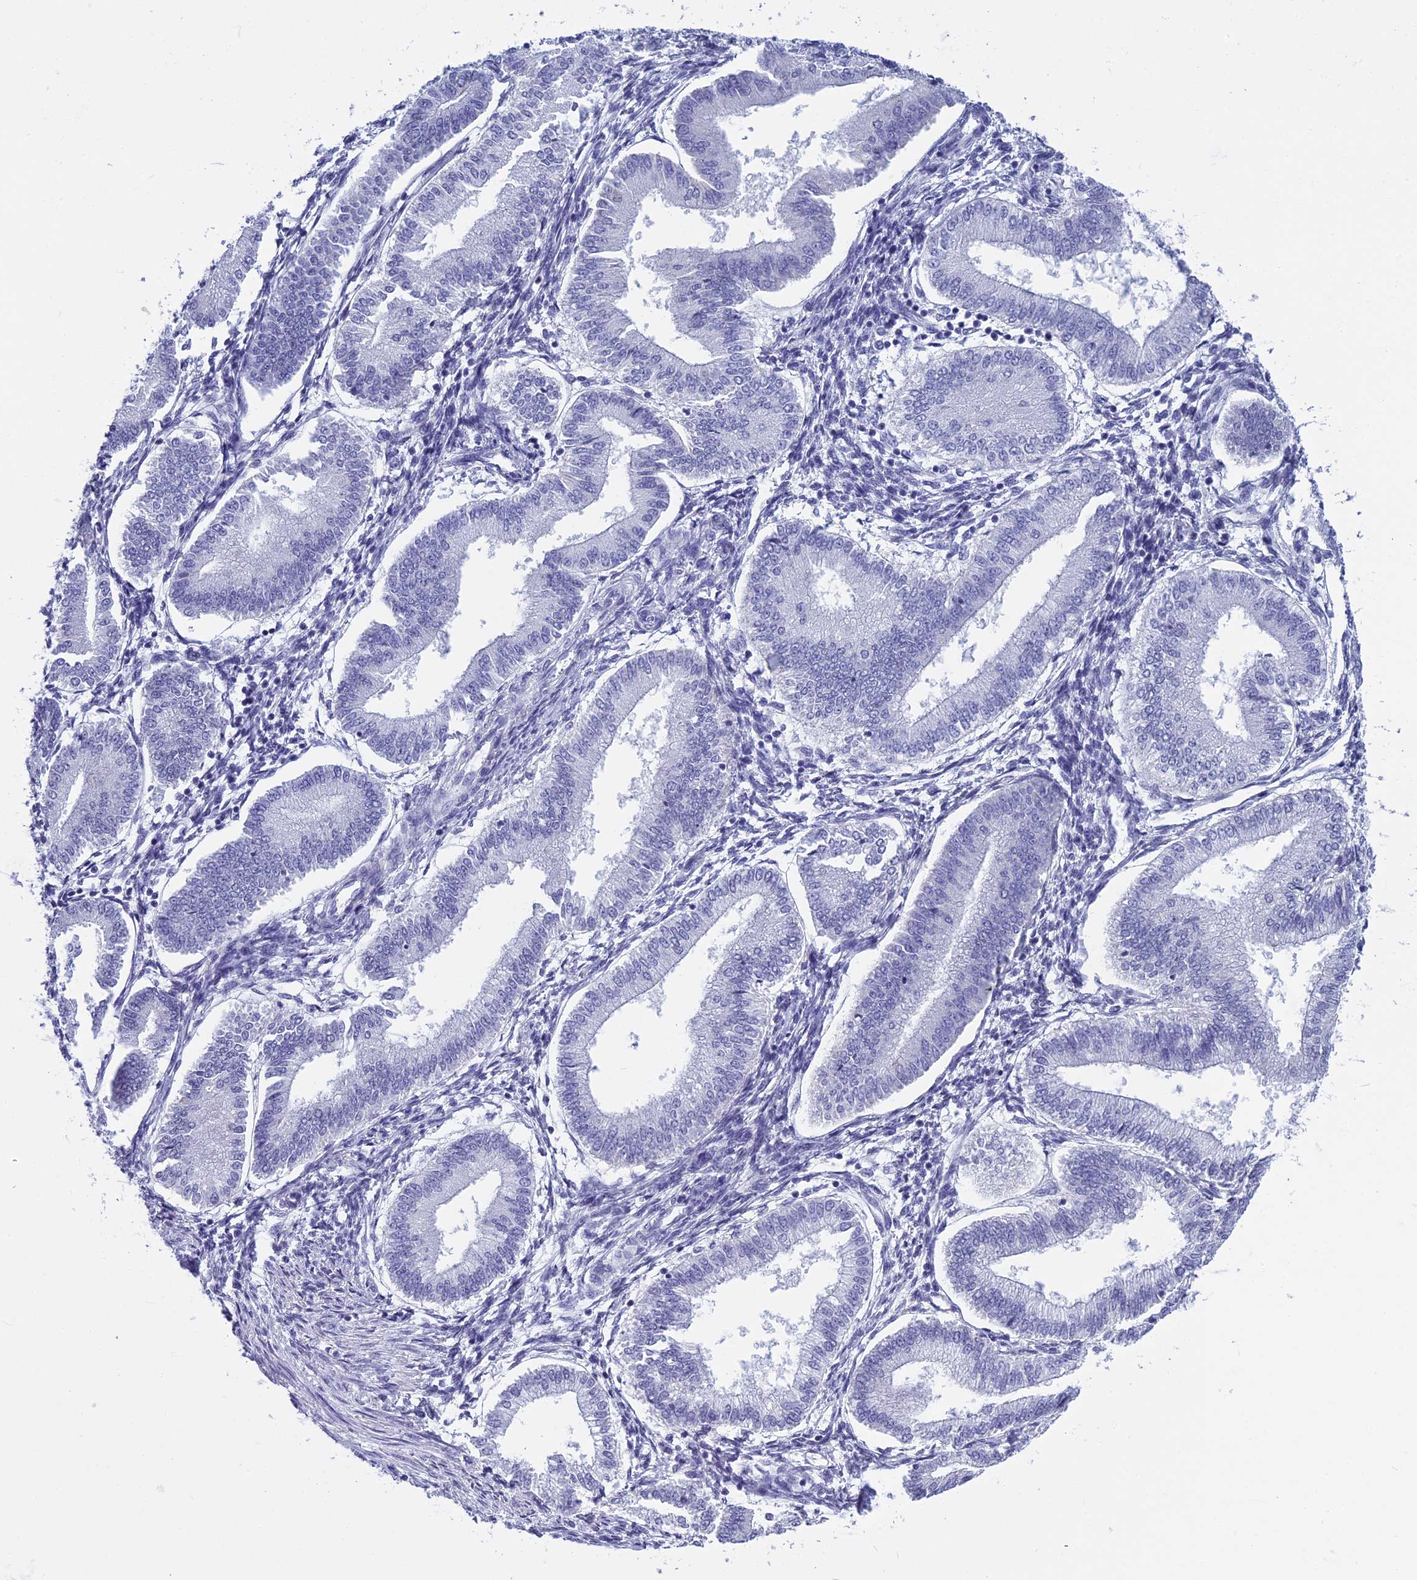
{"staining": {"intensity": "negative", "quantity": "none", "location": "none"}, "tissue": "endometrium", "cell_type": "Cells in endometrial stroma", "image_type": "normal", "snomed": [{"axis": "morphology", "description": "Normal tissue, NOS"}, {"axis": "topography", "description": "Endometrium"}], "caption": "The histopathology image exhibits no significant positivity in cells in endometrial stroma of endometrium.", "gene": "MAP6", "patient": {"sex": "female", "age": 39}}